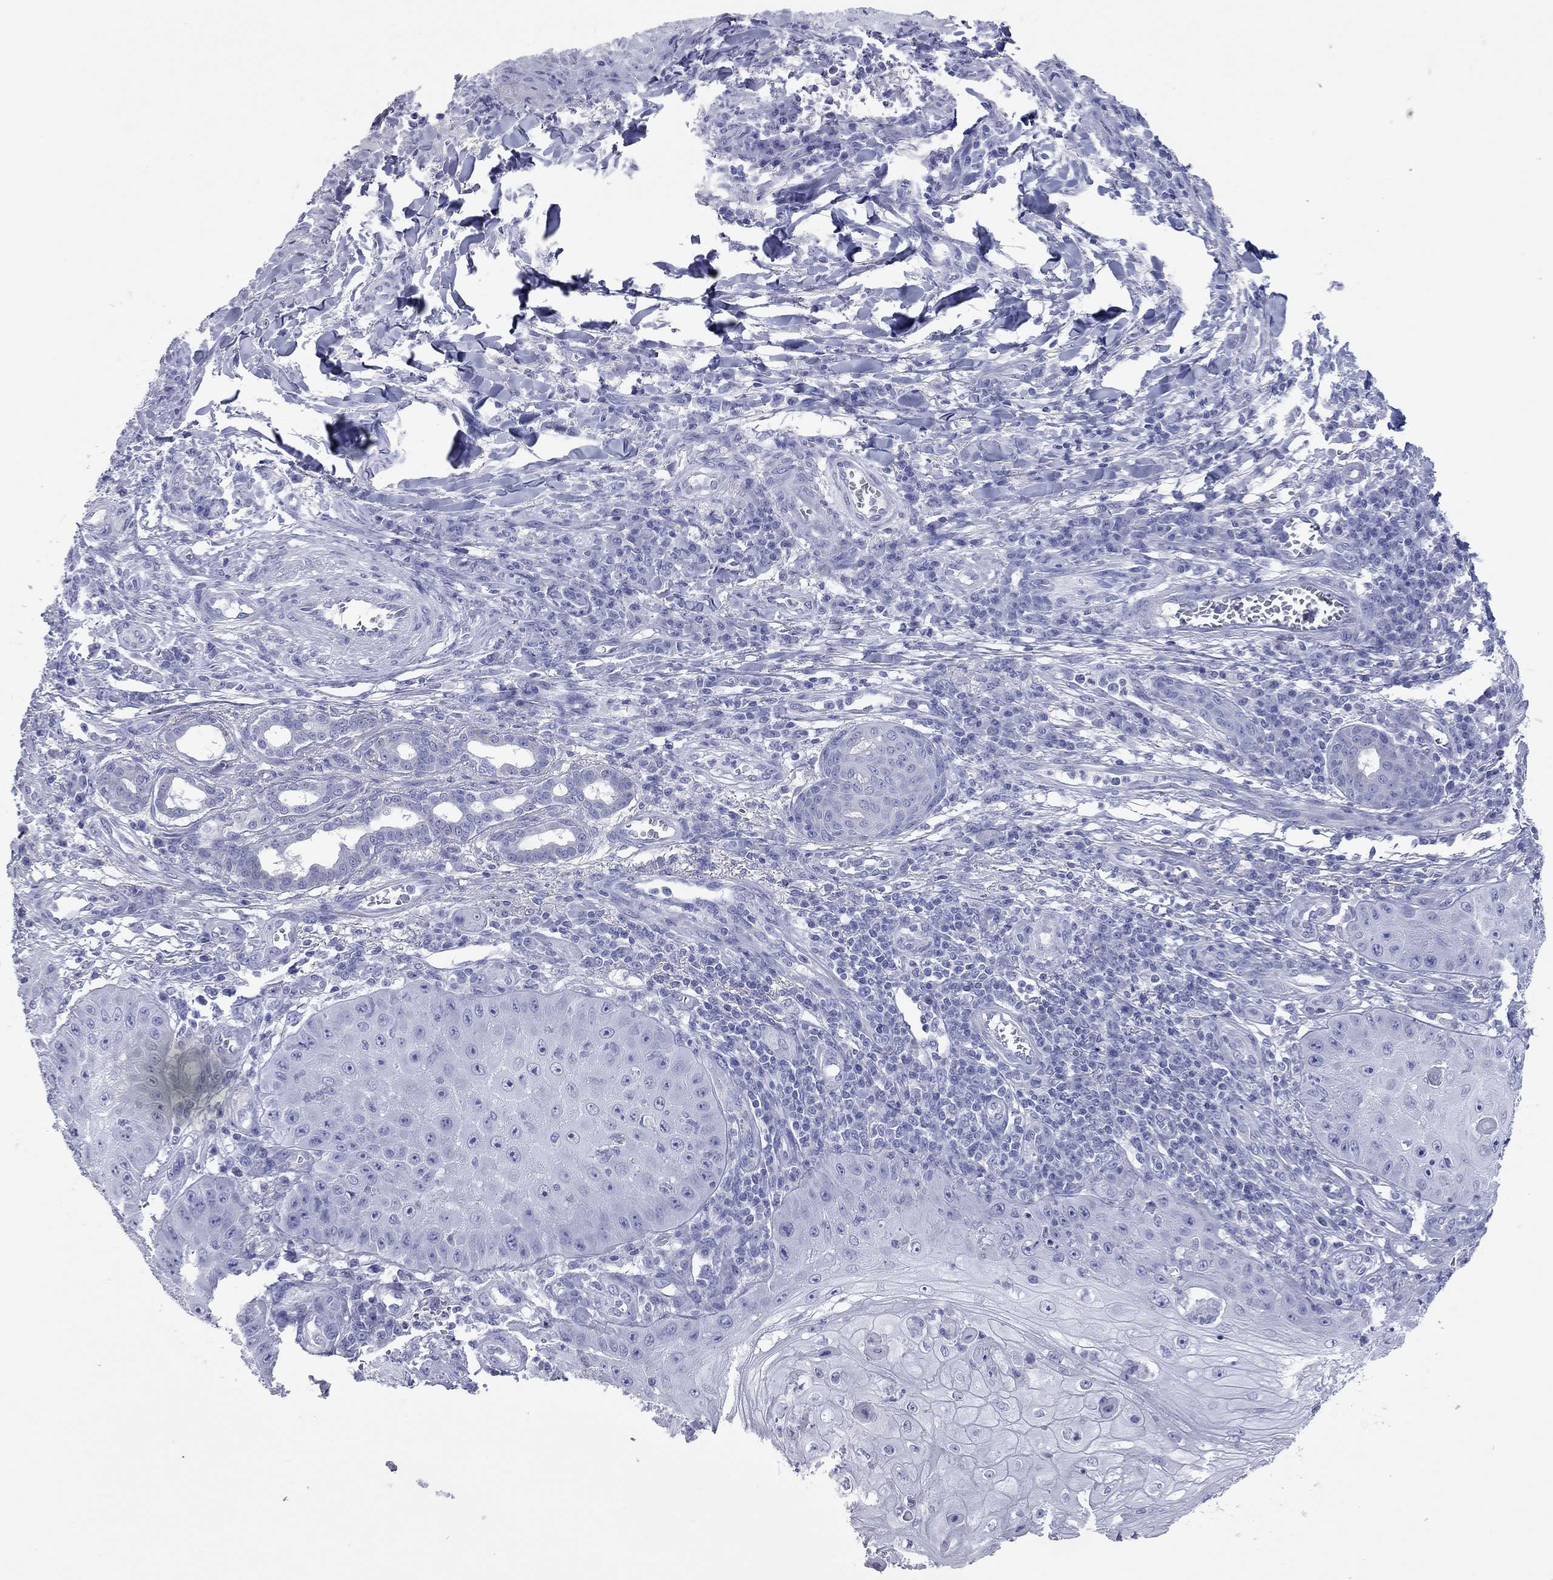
{"staining": {"intensity": "negative", "quantity": "none", "location": "none"}, "tissue": "skin cancer", "cell_type": "Tumor cells", "image_type": "cancer", "snomed": [{"axis": "morphology", "description": "Squamous cell carcinoma, NOS"}, {"axis": "topography", "description": "Skin"}], "caption": "Immunohistochemical staining of human skin cancer (squamous cell carcinoma) displays no significant positivity in tumor cells.", "gene": "VSIG10", "patient": {"sex": "male", "age": 70}}